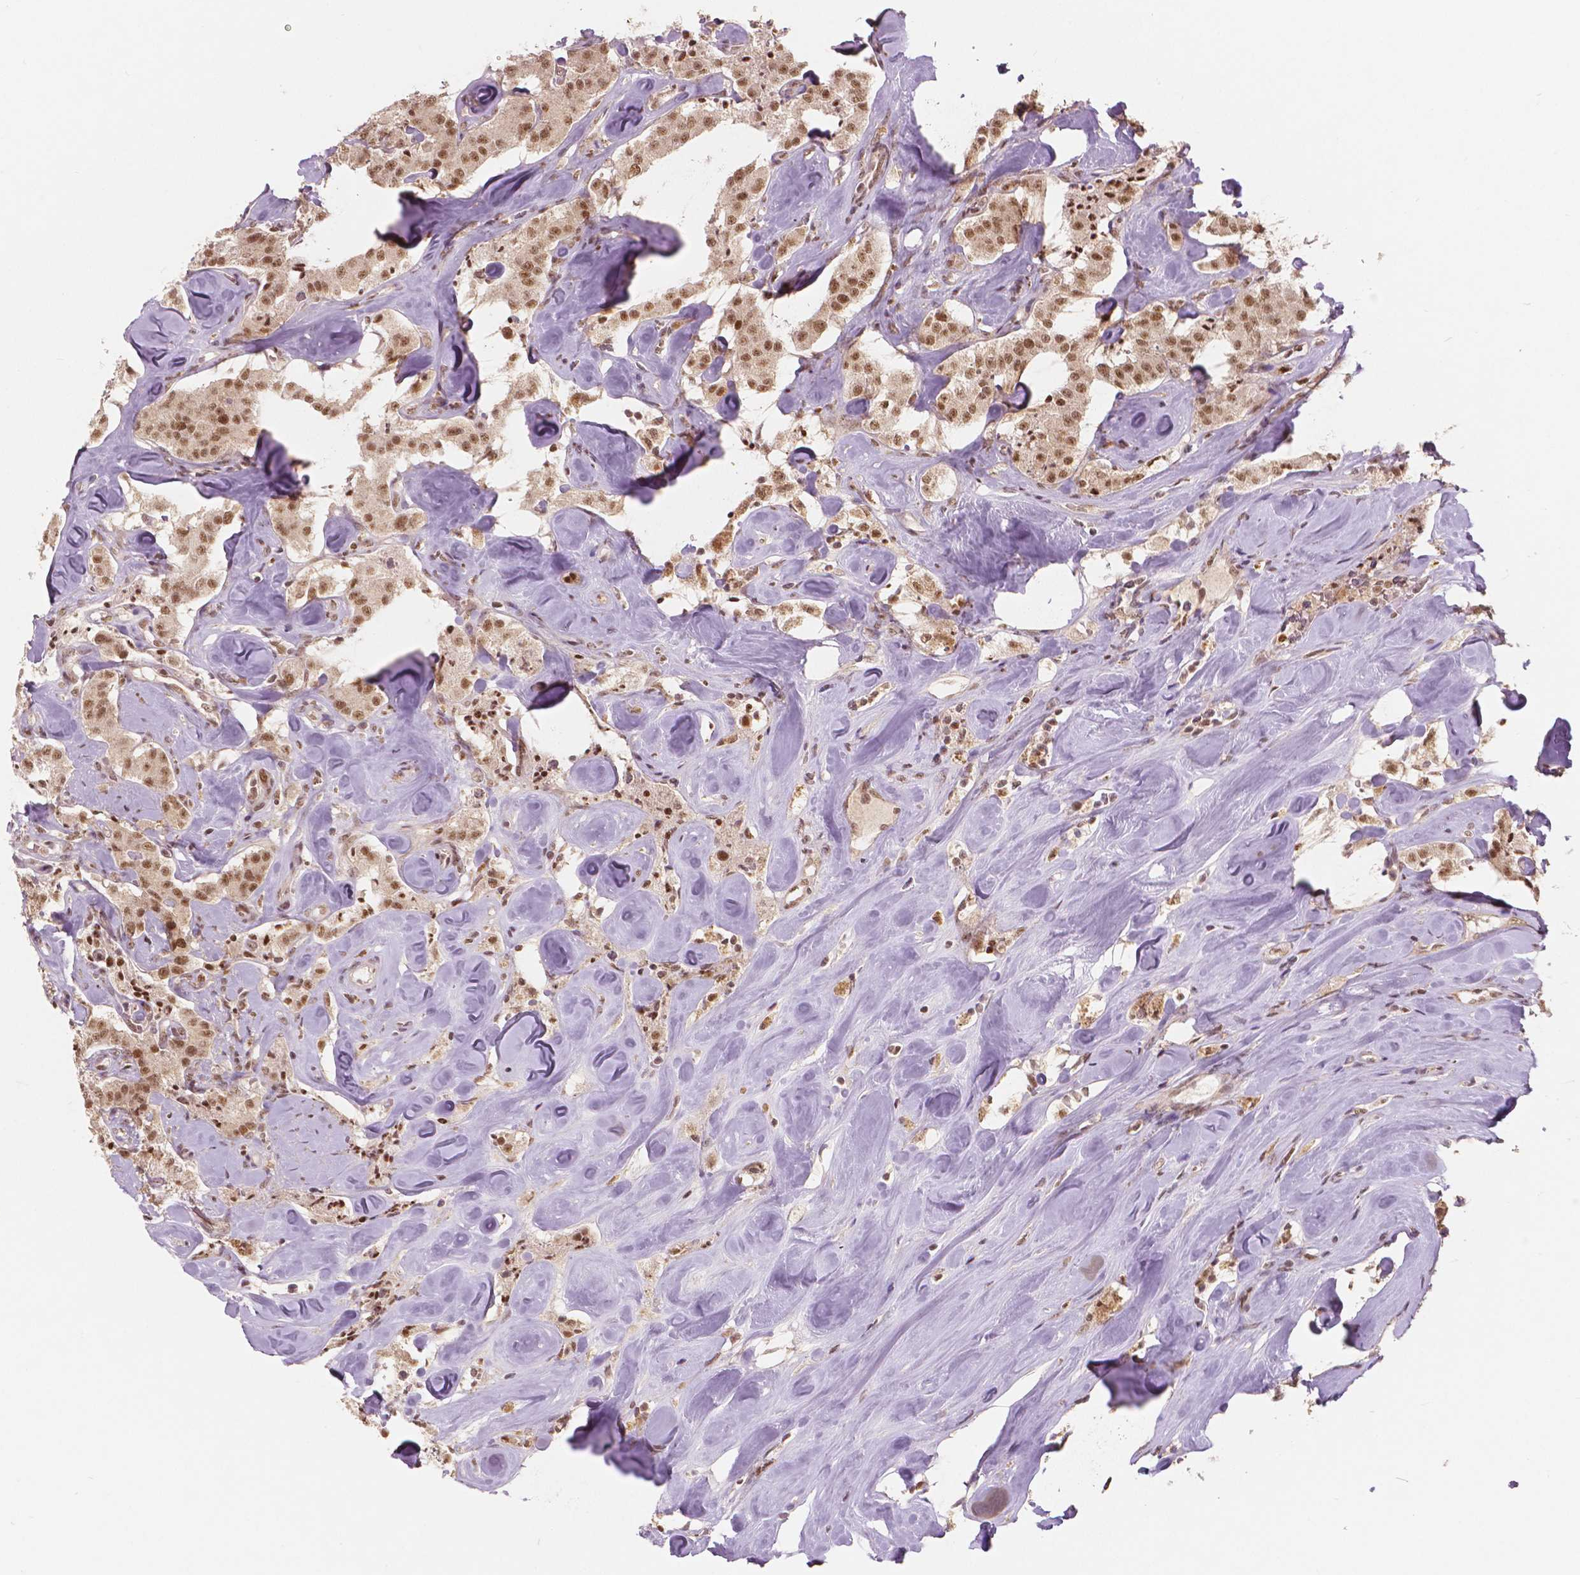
{"staining": {"intensity": "moderate", "quantity": ">75%", "location": "nuclear"}, "tissue": "carcinoid", "cell_type": "Tumor cells", "image_type": "cancer", "snomed": [{"axis": "morphology", "description": "Carcinoid, malignant, NOS"}, {"axis": "topography", "description": "Pancreas"}], "caption": "This is an image of immunohistochemistry staining of carcinoid (malignant), which shows moderate expression in the nuclear of tumor cells.", "gene": "NSD2", "patient": {"sex": "male", "age": 41}}